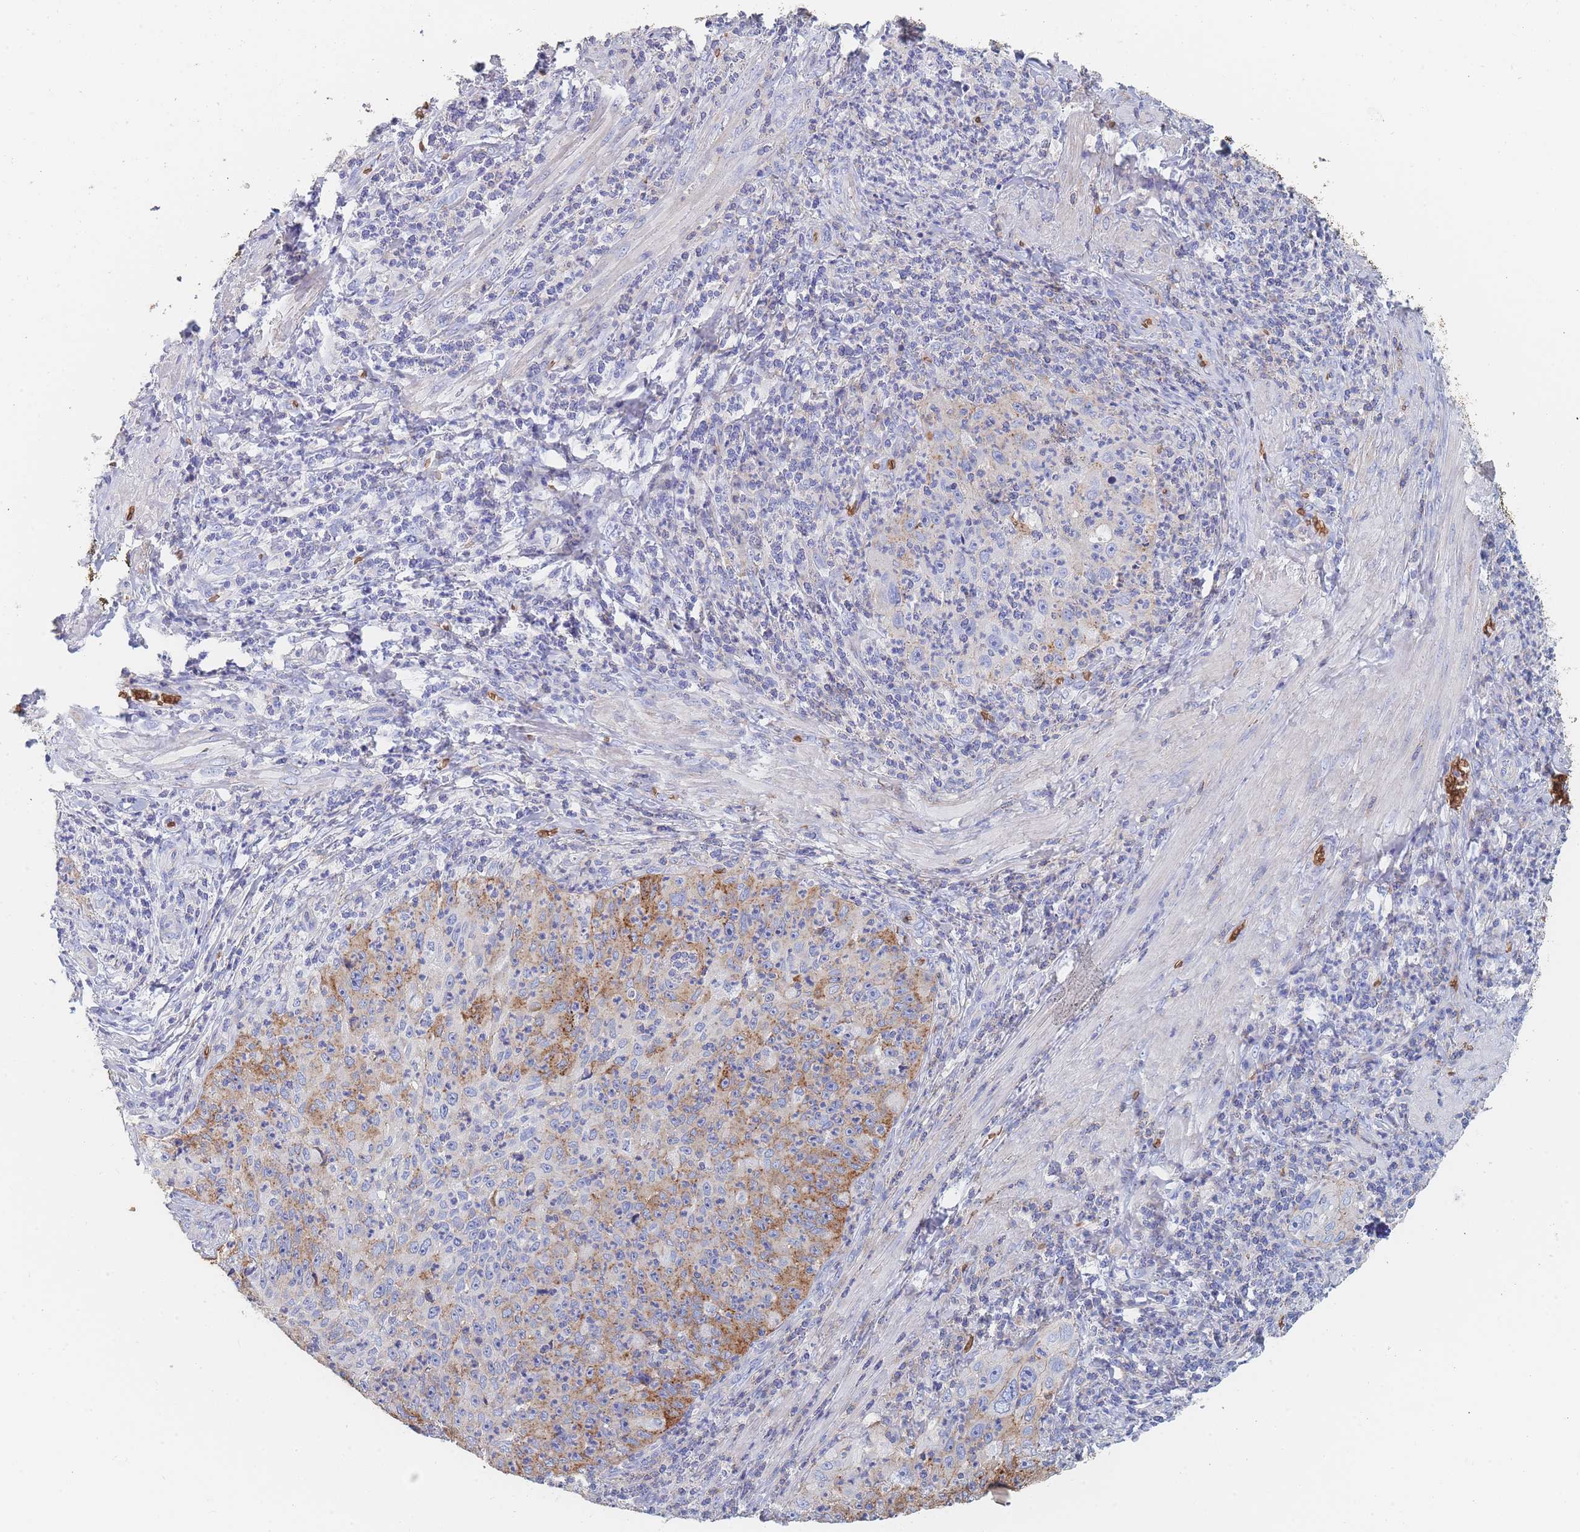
{"staining": {"intensity": "strong", "quantity": "<25%", "location": "cytoplasmic/membranous"}, "tissue": "cervical cancer", "cell_type": "Tumor cells", "image_type": "cancer", "snomed": [{"axis": "morphology", "description": "Squamous cell carcinoma, NOS"}, {"axis": "topography", "description": "Cervix"}], "caption": "DAB (3,3'-diaminobenzidine) immunohistochemical staining of human squamous cell carcinoma (cervical) exhibits strong cytoplasmic/membranous protein expression in approximately <25% of tumor cells. (DAB = brown stain, brightfield microscopy at high magnification).", "gene": "SLC2A1", "patient": {"sex": "female", "age": 30}}